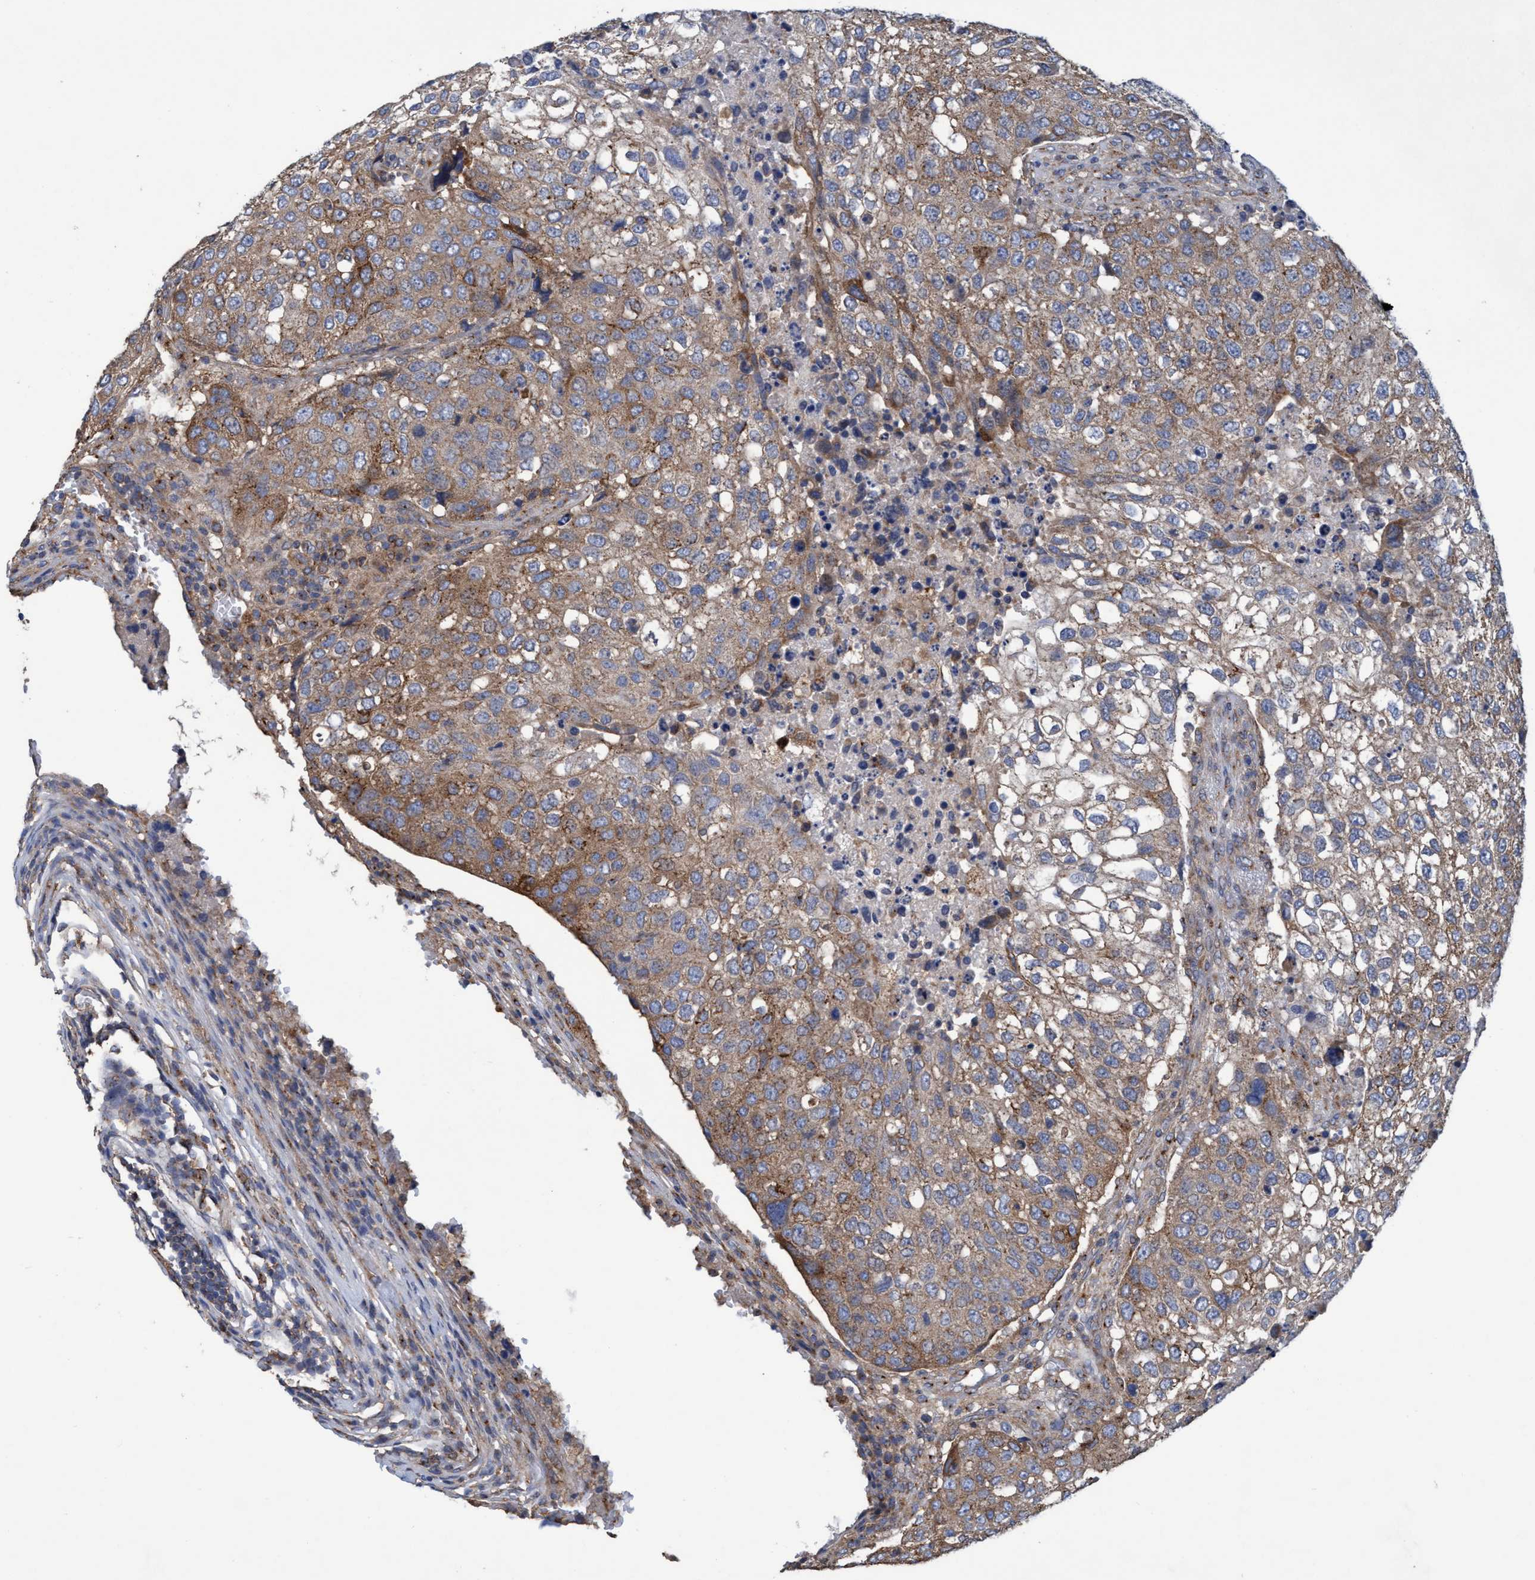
{"staining": {"intensity": "moderate", "quantity": ">75%", "location": "cytoplasmic/membranous"}, "tissue": "urothelial cancer", "cell_type": "Tumor cells", "image_type": "cancer", "snomed": [{"axis": "morphology", "description": "Urothelial carcinoma, High grade"}, {"axis": "topography", "description": "Lymph node"}, {"axis": "topography", "description": "Urinary bladder"}], "caption": "Human urothelial carcinoma (high-grade) stained with a protein marker demonstrates moderate staining in tumor cells.", "gene": "BICD2", "patient": {"sex": "male", "age": 51}}